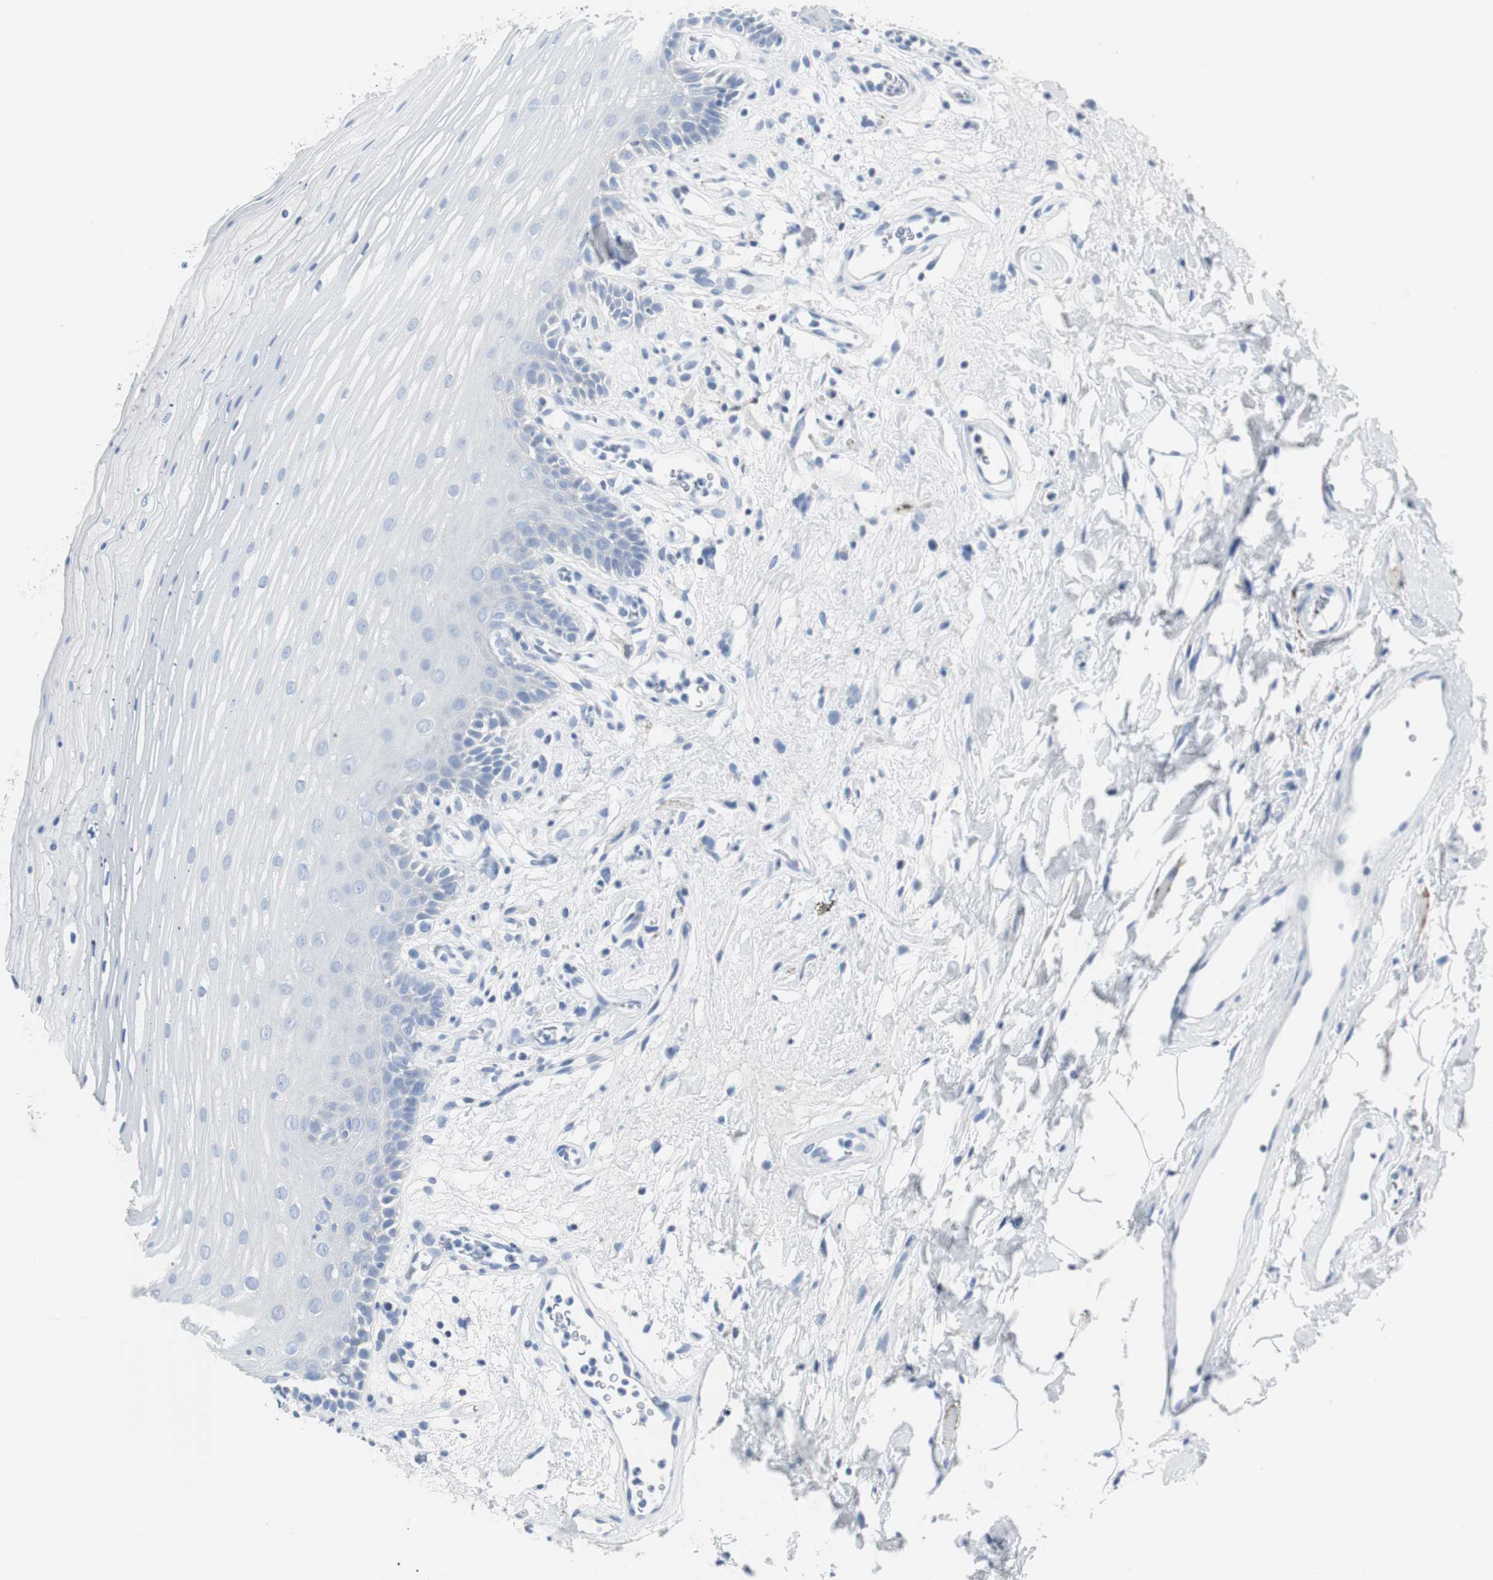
{"staining": {"intensity": "negative", "quantity": "none", "location": "none"}, "tissue": "oral mucosa", "cell_type": "Squamous epithelial cells", "image_type": "normal", "snomed": [{"axis": "morphology", "description": "Normal tissue, NOS"}, {"axis": "morphology", "description": "Squamous cell carcinoma, NOS"}, {"axis": "topography", "description": "Skeletal muscle"}, {"axis": "topography", "description": "Oral tissue"}], "caption": "Immunohistochemistry (IHC) micrograph of benign oral mucosa: oral mucosa stained with DAB exhibits no significant protein expression in squamous epithelial cells. (Brightfield microscopy of DAB (3,3'-diaminobenzidine) immunohistochemistry (IHC) at high magnification).", "gene": "GAP43", "patient": {"sex": "male", "age": 71}}